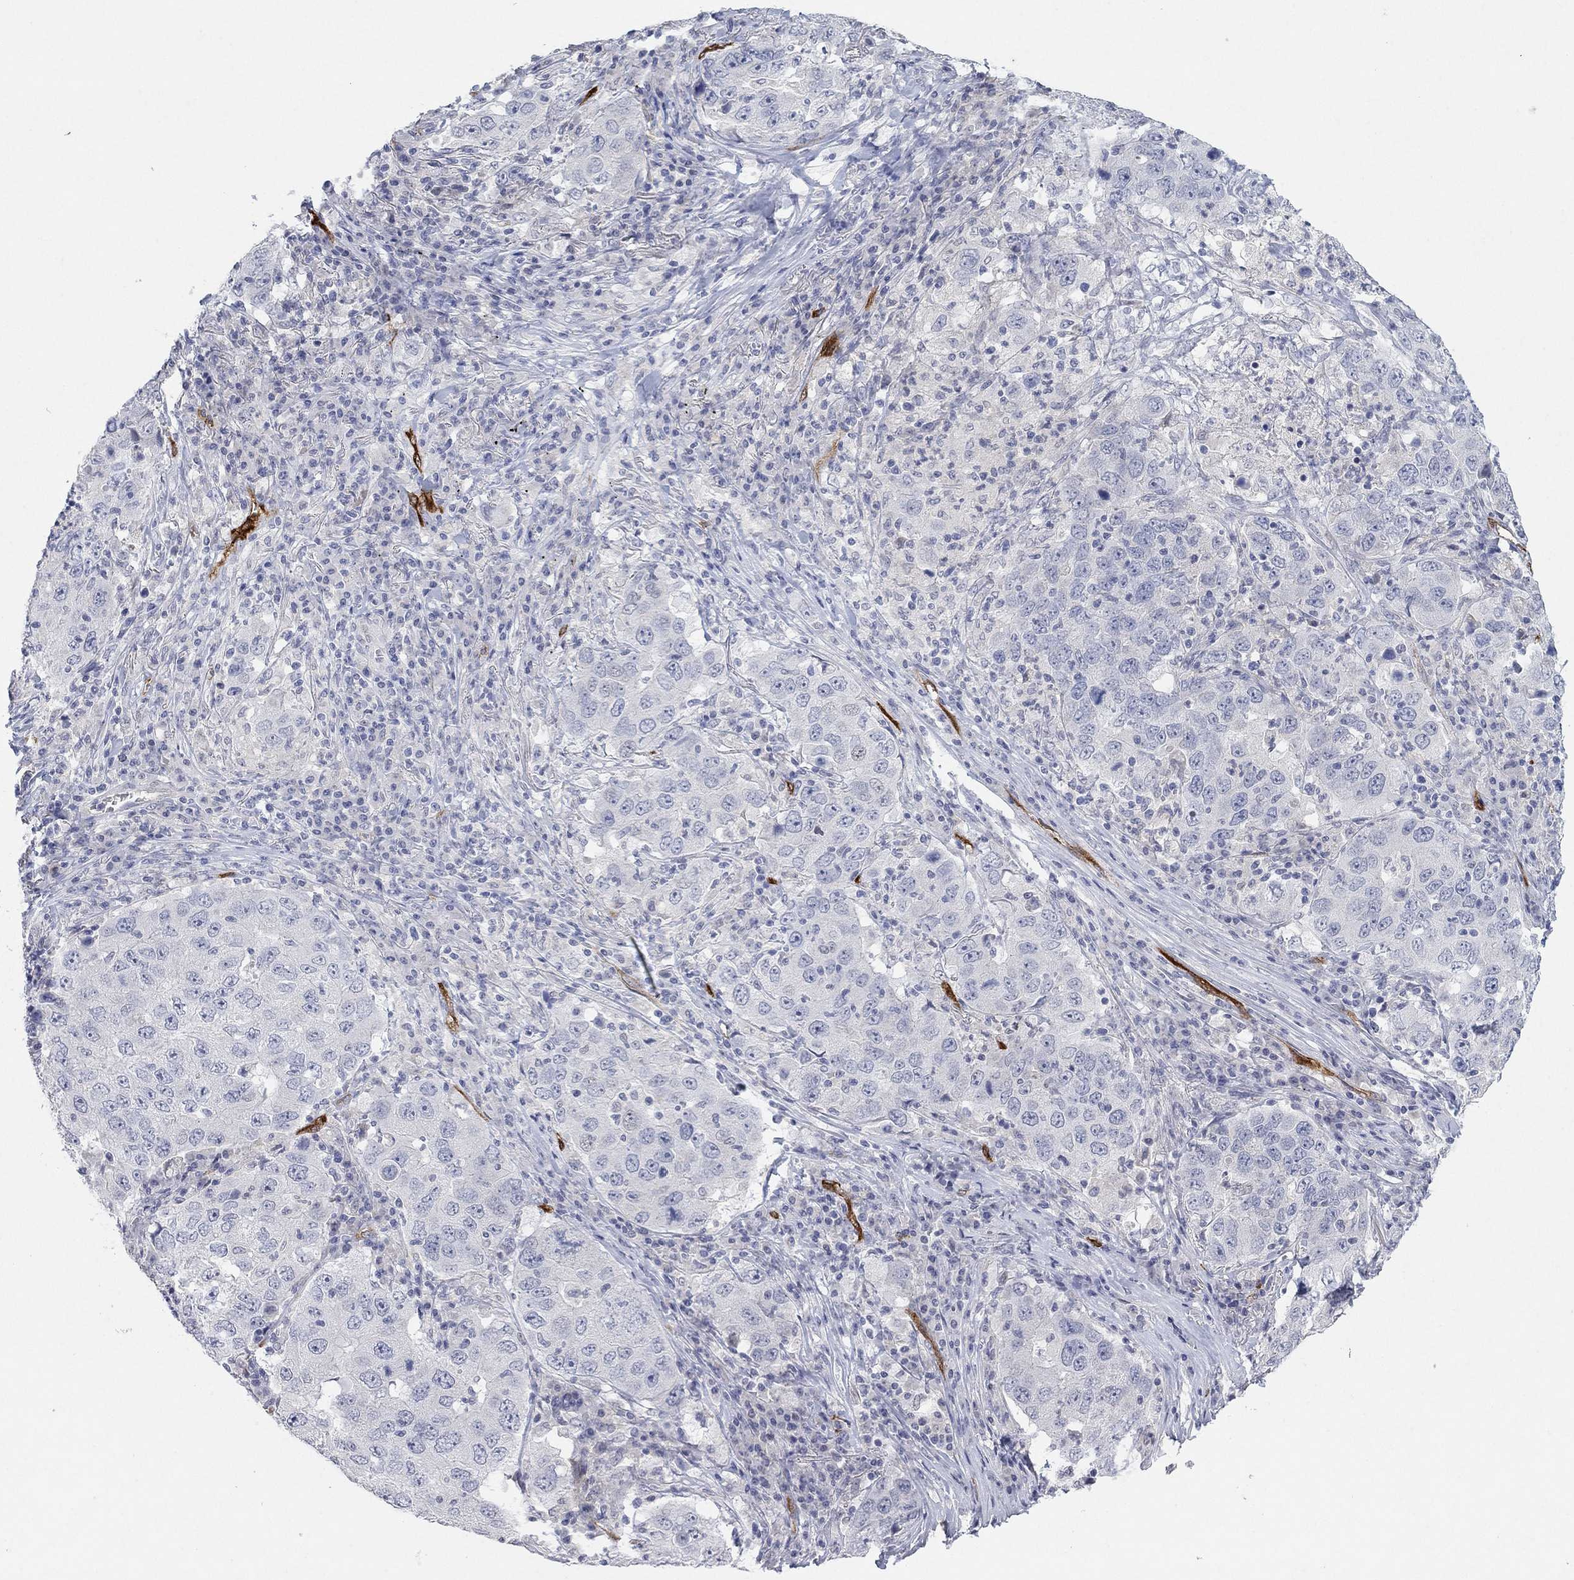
{"staining": {"intensity": "negative", "quantity": "none", "location": "none"}, "tissue": "lung cancer", "cell_type": "Tumor cells", "image_type": "cancer", "snomed": [{"axis": "morphology", "description": "Adenocarcinoma, NOS"}, {"axis": "topography", "description": "Lung"}], "caption": "Immunohistochemical staining of human lung adenocarcinoma demonstrates no significant expression in tumor cells.", "gene": "VAT1L", "patient": {"sex": "male", "age": 73}}